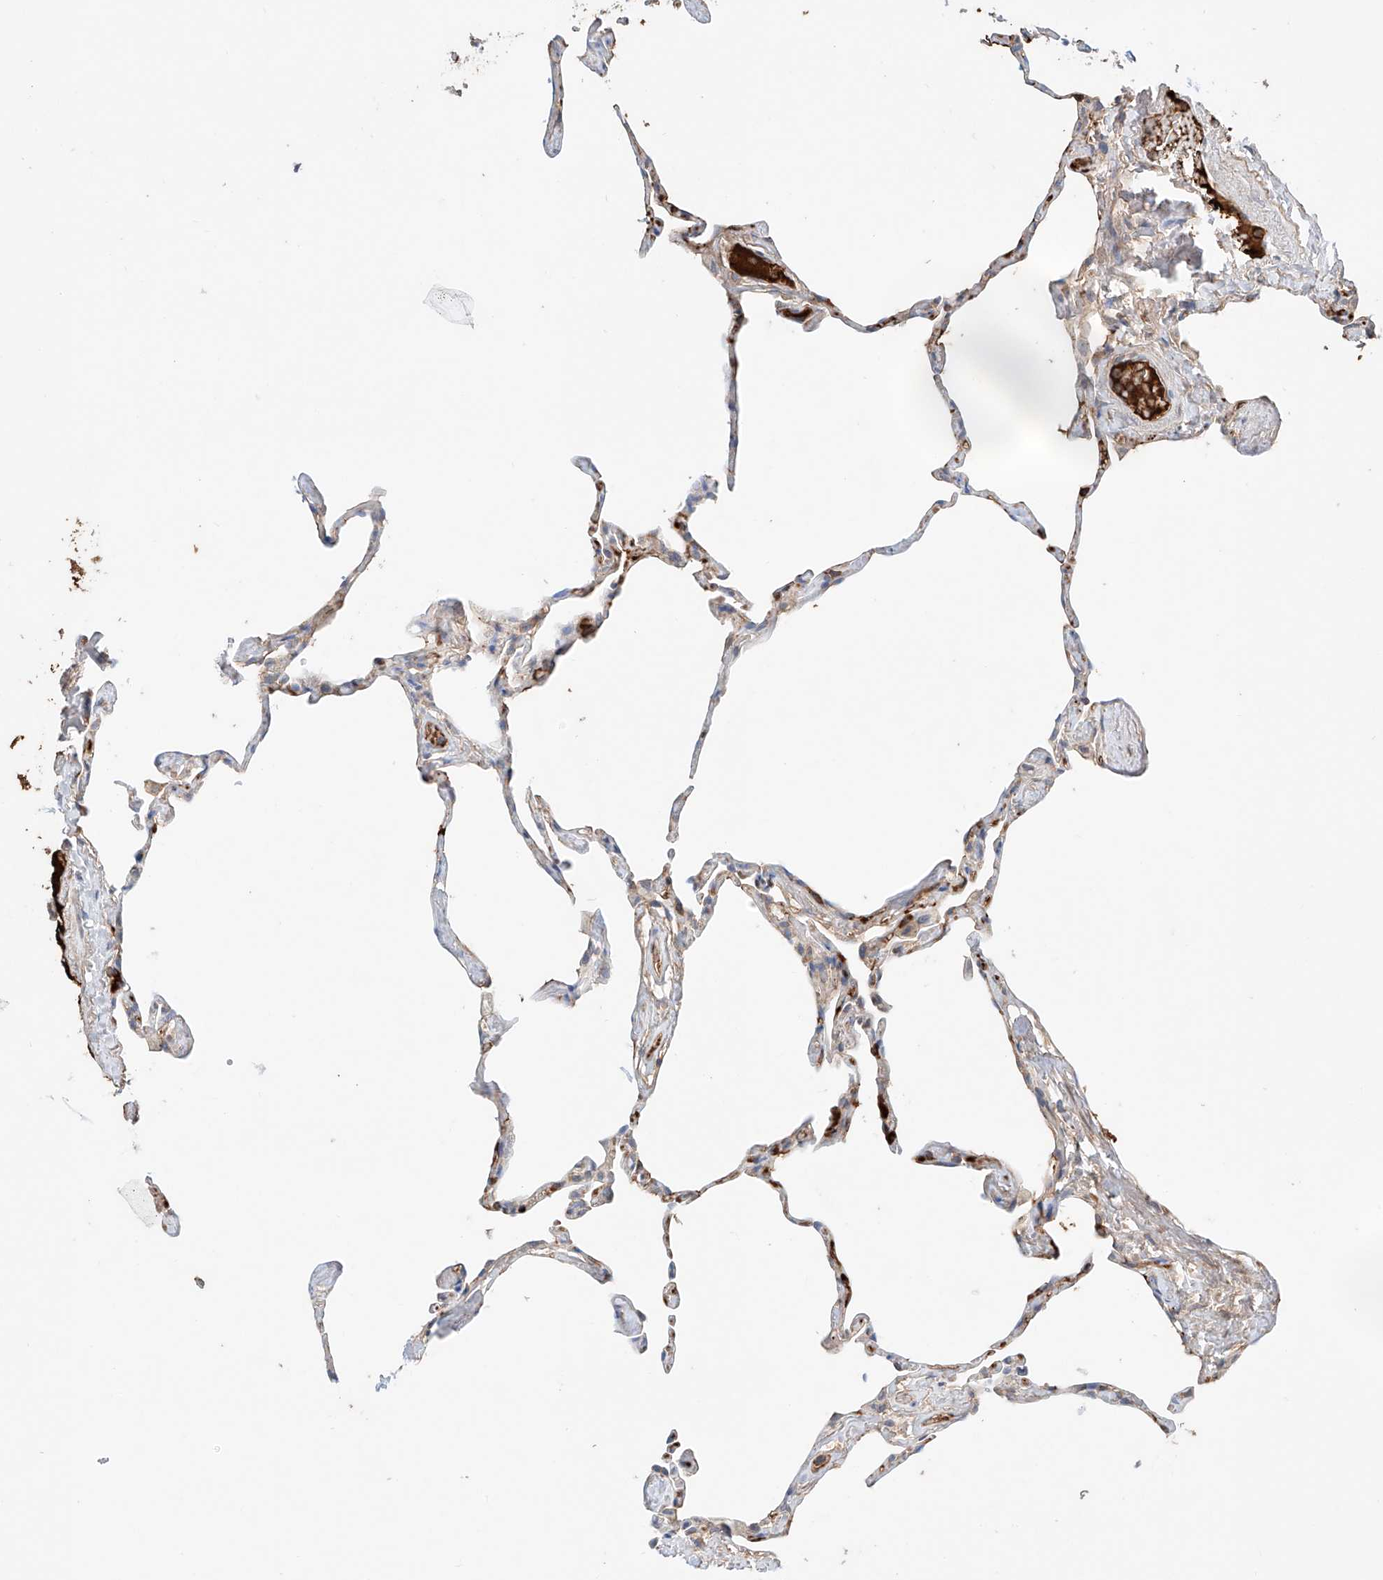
{"staining": {"intensity": "negative", "quantity": "none", "location": "none"}, "tissue": "lung", "cell_type": "Alveolar cells", "image_type": "normal", "snomed": [{"axis": "morphology", "description": "Normal tissue, NOS"}, {"axis": "topography", "description": "Lung"}], "caption": "High power microscopy micrograph of an IHC micrograph of unremarkable lung, revealing no significant expression in alveolar cells.", "gene": "PGGT1B", "patient": {"sex": "male", "age": 65}}